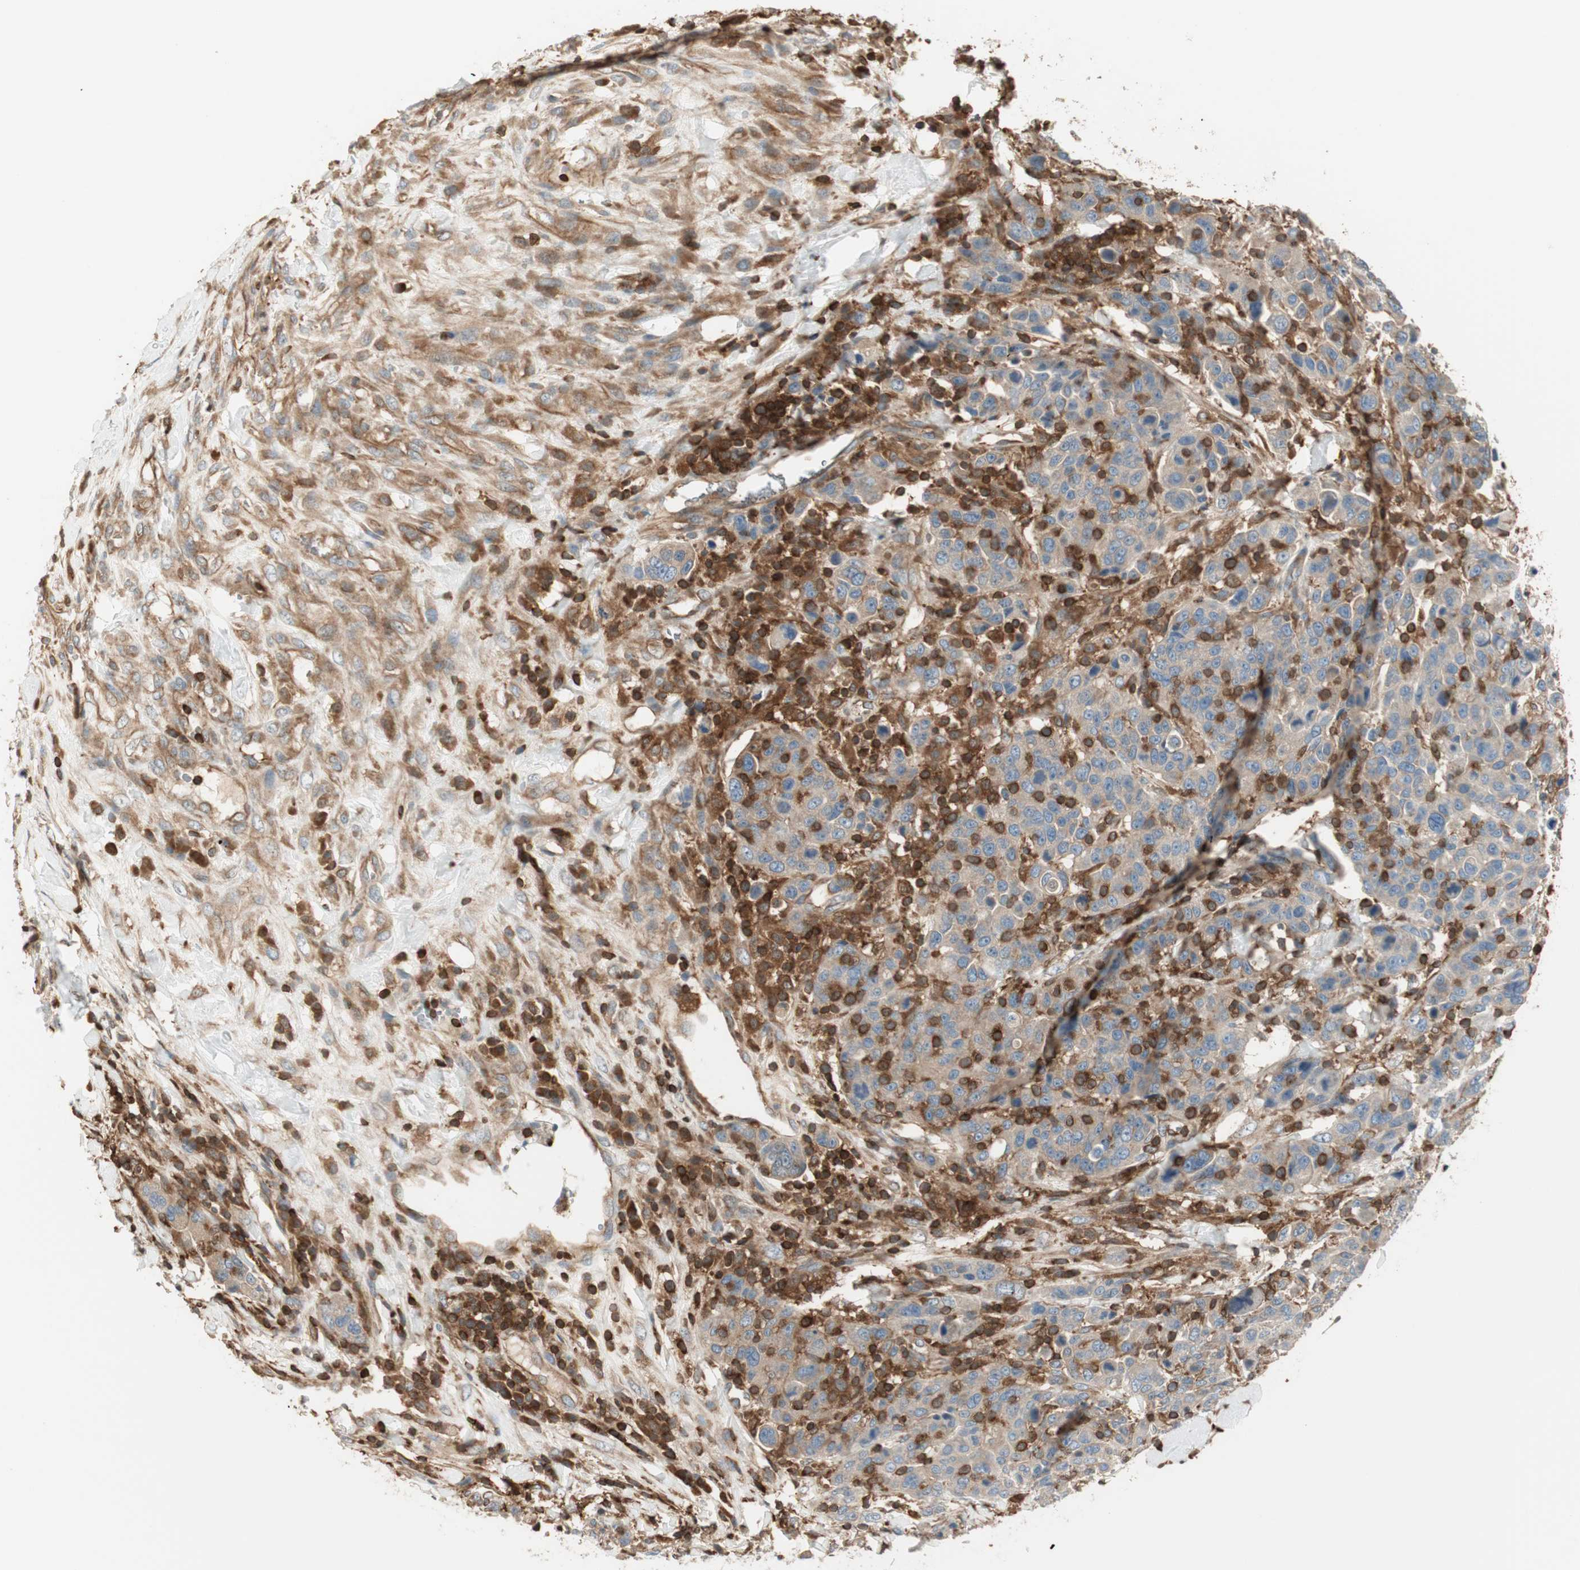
{"staining": {"intensity": "negative", "quantity": "none", "location": "none"}, "tissue": "breast cancer", "cell_type": "Tumor cells", "image_type": "cancer", "snomed": [{"axis": "morphology", "description": "Duct carcinoma"}, {"axis": "topography", "description": "Breast"}], "caption": "Immunohistochemistry (IHC) image of neoplastic tissue: human breast cancer stained with DAB exhibits no significant protein staining in tumor cells.", "gene": "CRLF3", "patient": {"sex": "female", "age": 37}}